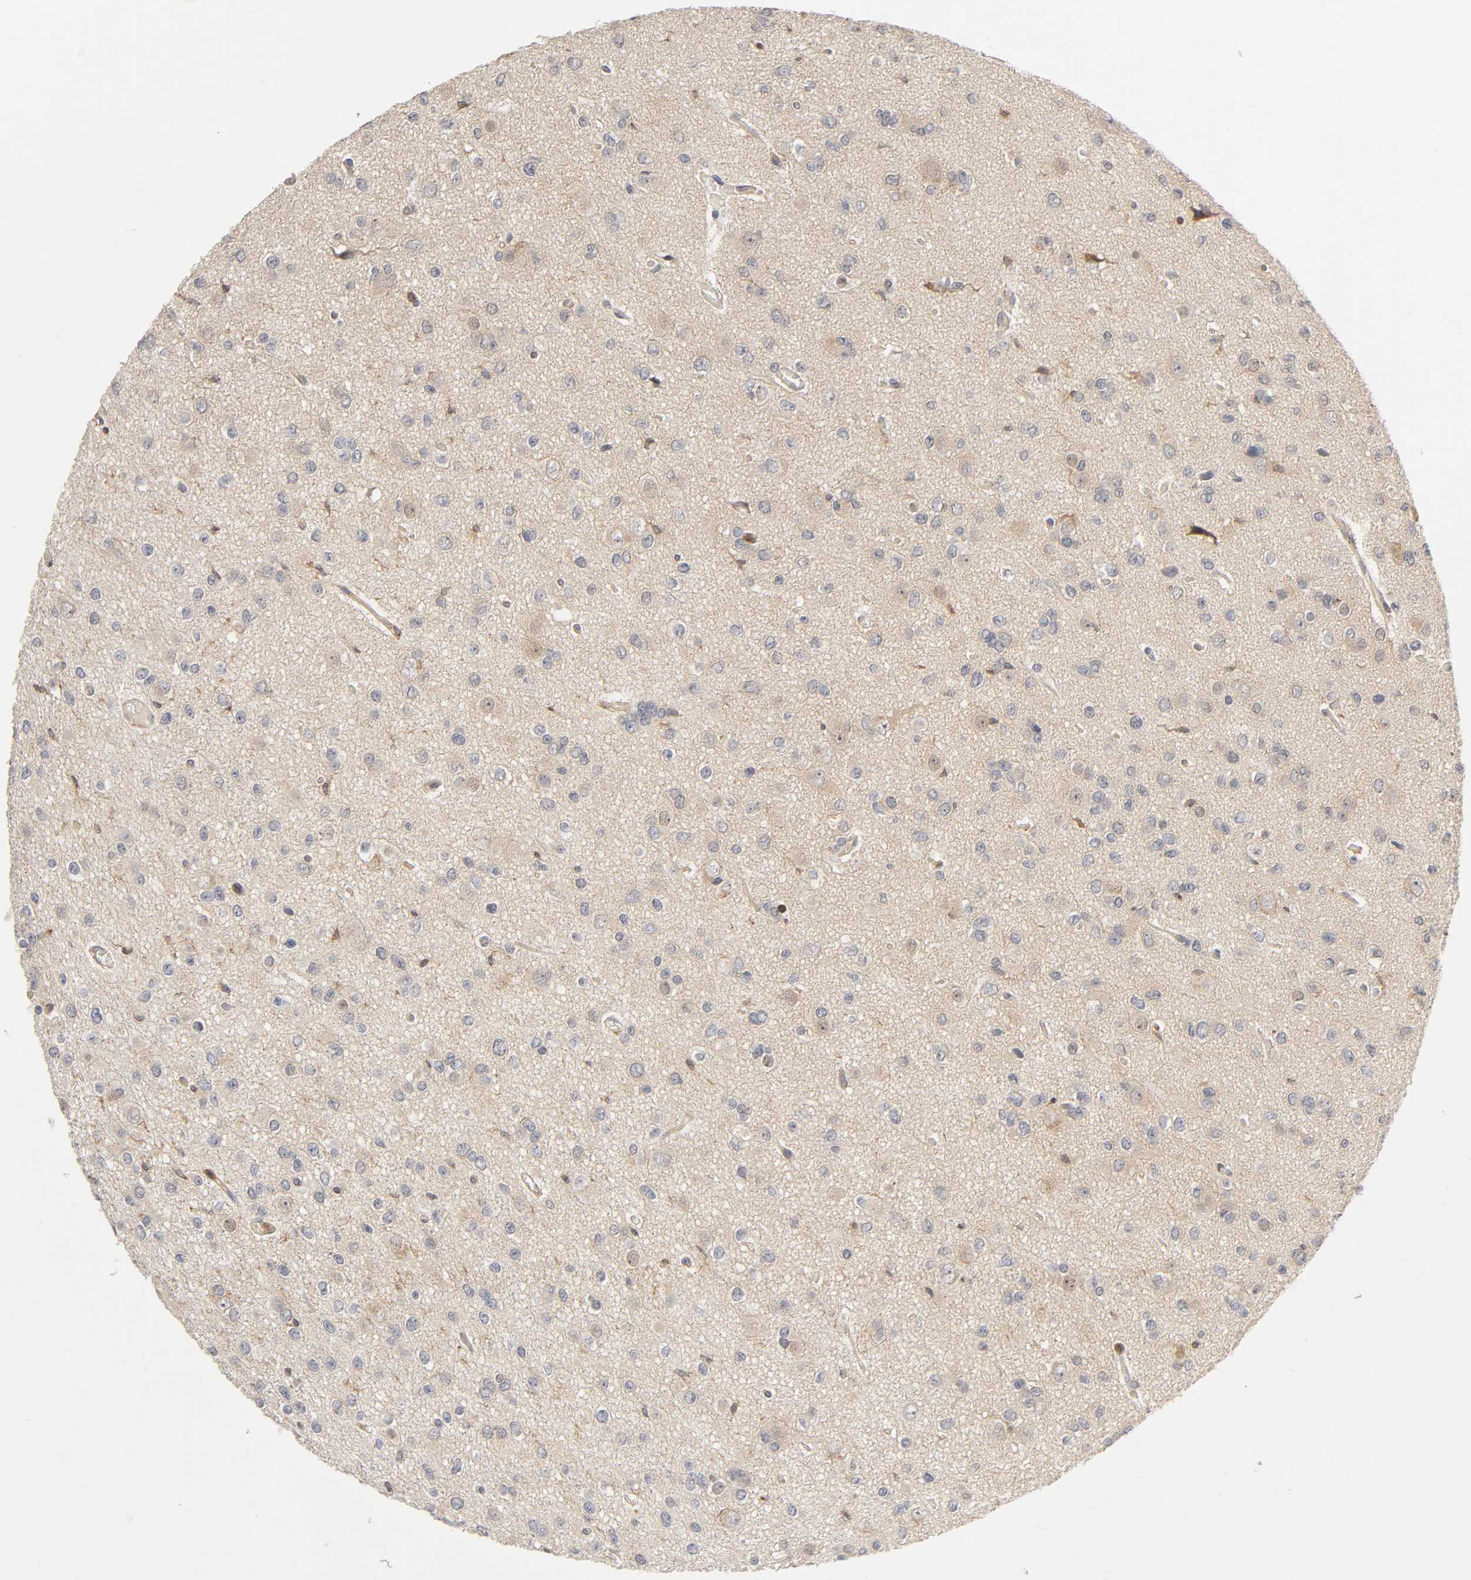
{"staining": {"intensity": "moderate", "quantity": "25%-75%", "location": "cytoplasmic/membranous"}, "tissue": "glioma", "cell_type": "Tumor cells", "image_type": "cancer", "snomed": [{"axis": "morphology", "description": "Glioma, malignant, Low grade"}, {"axis": "topography", "description": "Brain"}], "caption": "Glioma stained for a protein exhibits moderate cytoplasmic/membranous positivity in tumor cells.", "gene": "ACTR2", "patient": {"sex": "male", "age": 42}}